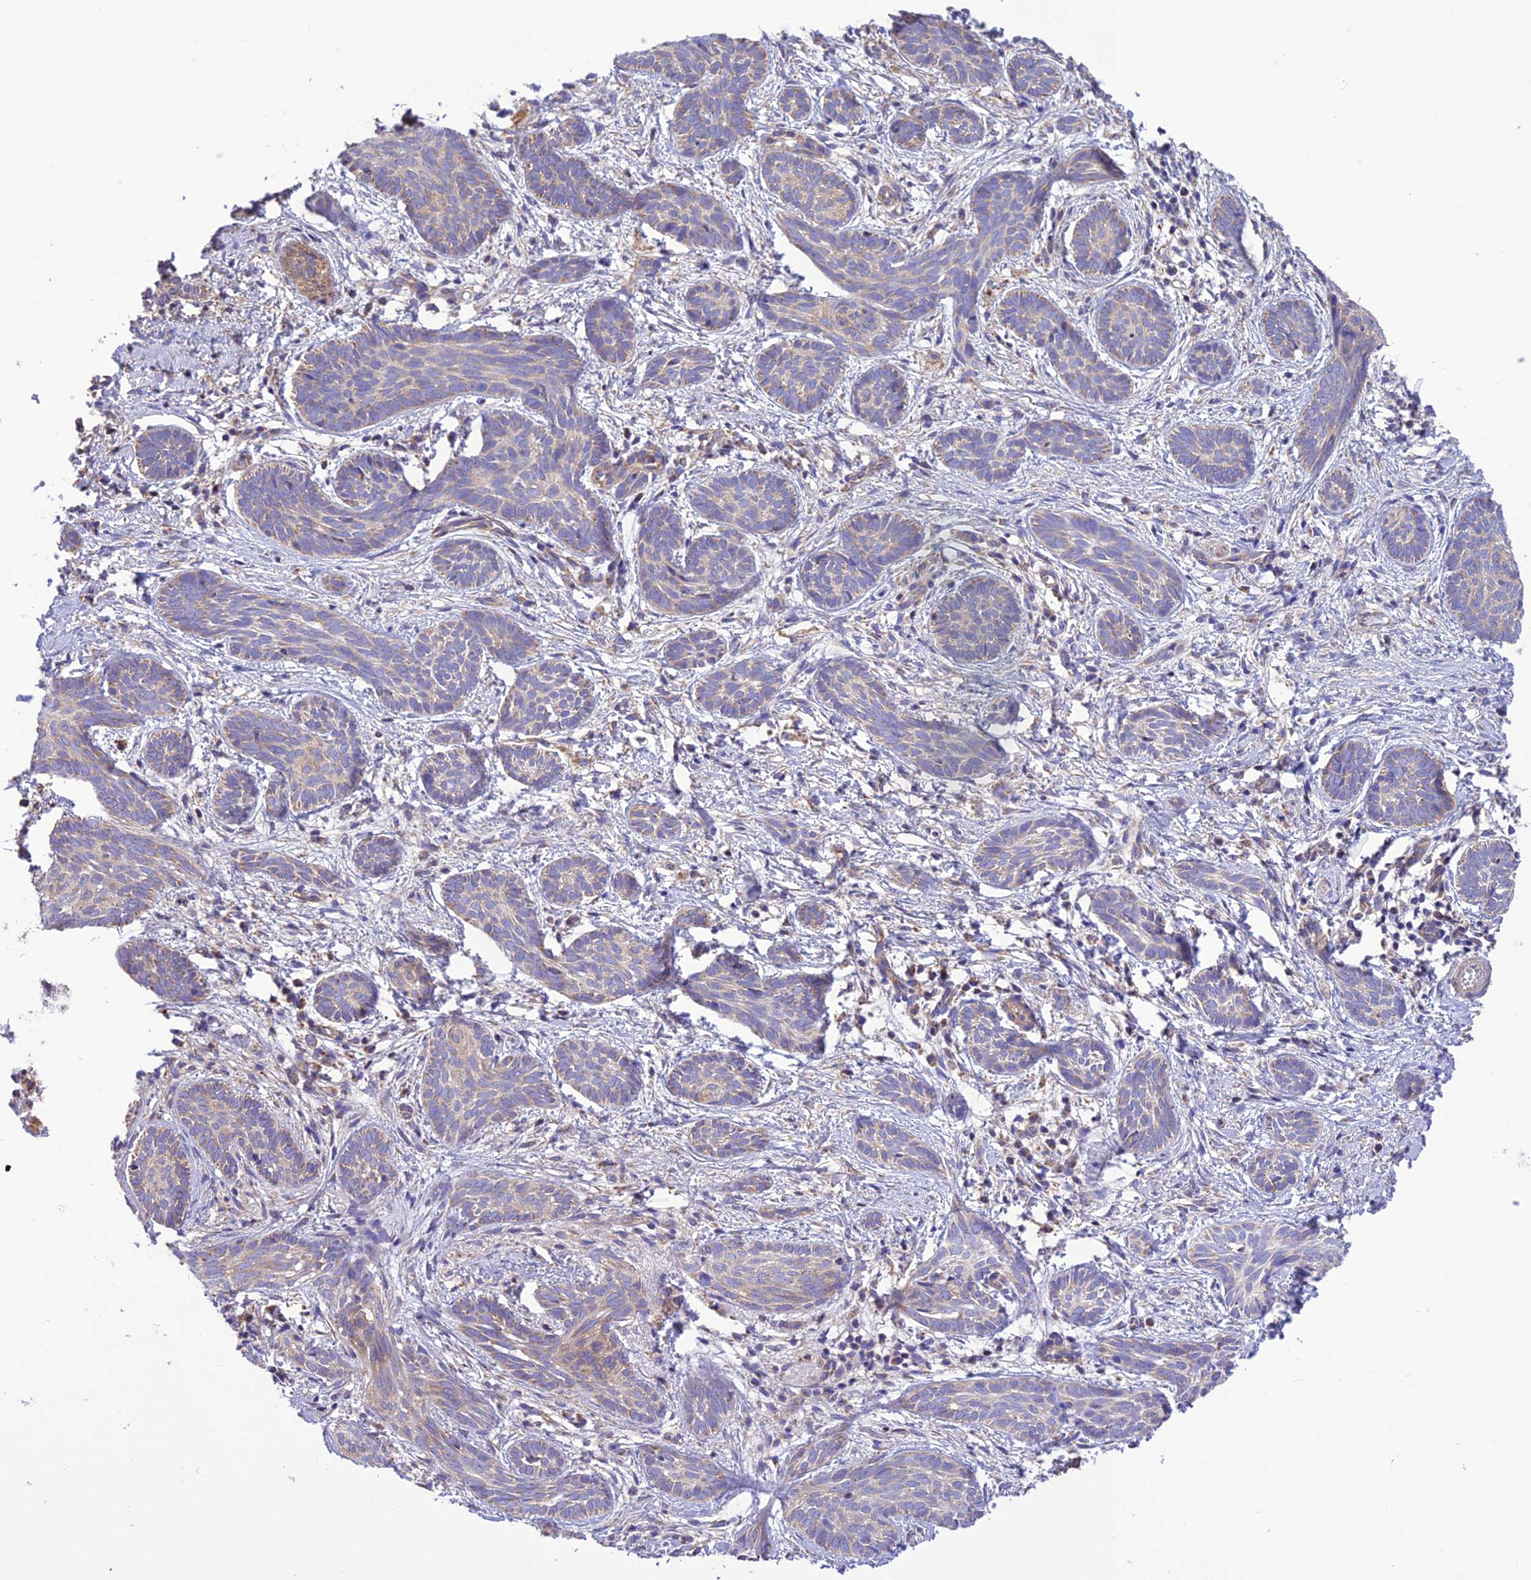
{"staining": {"intensity": "weak", "quantity": "25%-75%", "location": "cytoplasmic/membranous"}, "tissue": "skin cancer", "cell_type": "Tumor cells", "image_type": "cancer", "snomed": [{"axis": "morphology", "description": "Basal cell carcinoma"}, {"axis": "topography", "description": "Skin"}], "caption": "Immunohistochemical staining of skin basal cell carcinoma demonstrates weak cytoplasmic/membranous protein staining in approximately 25%-75% of tumor cells. The staining was performed using DAB to visualize the protein expression in brown, while the nuclei were stained in blue with hematoxylin (Magnification: 20x).", "gene": "MAP3K12", "patient": {"sex": "female", "age": 81}}